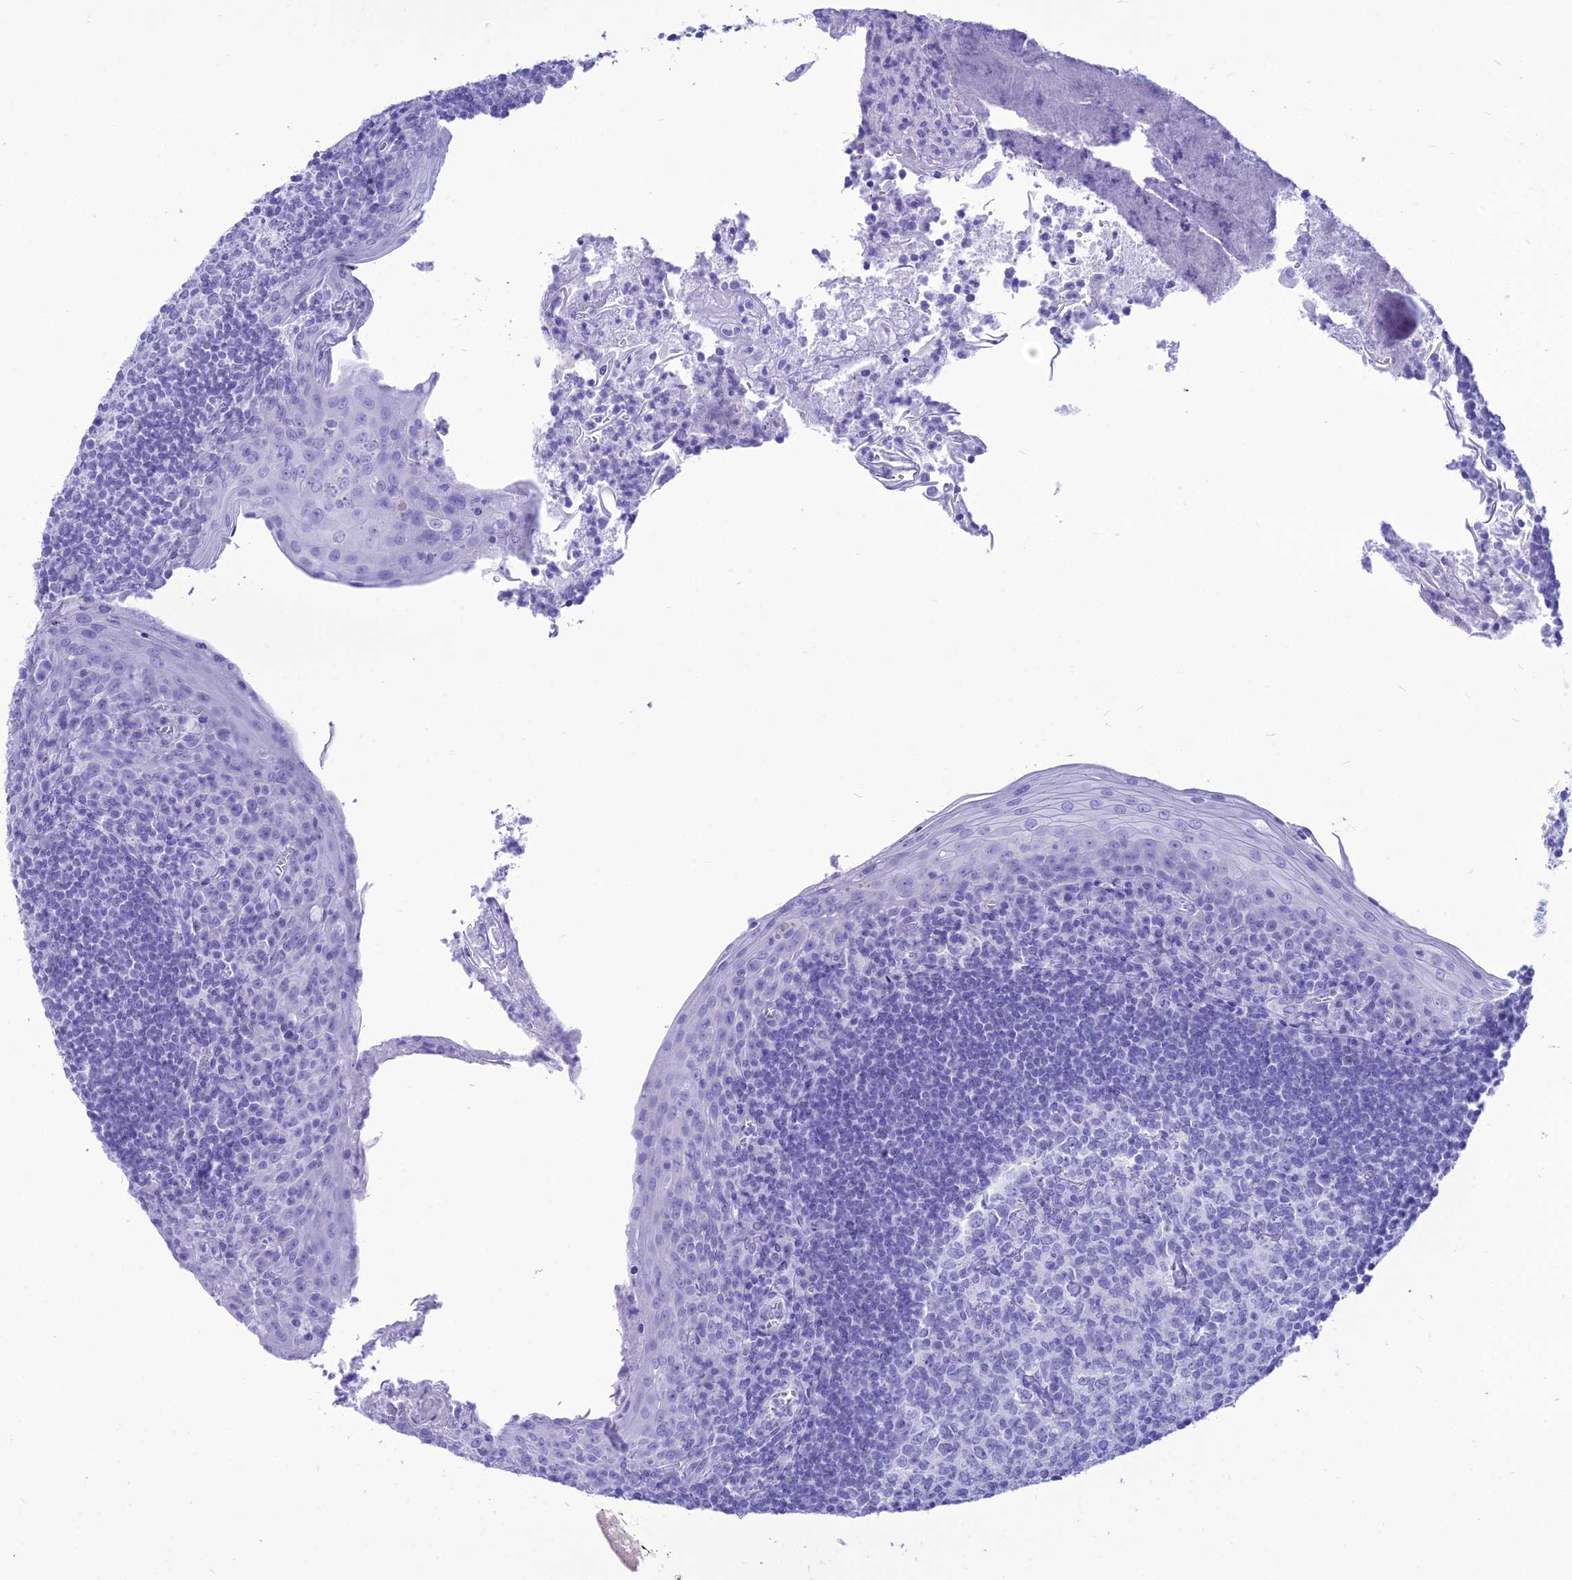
{"staining": {"intensity": "negative", "quantity": "none", "location": "none"}, "tissue": "tonsil", "cell_type": "Germinal center cells", "image_type": "normal", "snomed": [{"axis": "morphology", "description": "Normal tissue, NOS"}, {"axis": "topography", "description": "Tonsil"}], "caption": "IHC photomicrograph of benign tonsil: tonsil stained with DAB displays no significant protein positivity in germinal center cells.", "gene": "PNMA5", "patient": {"sex": "male", "age": 27}}